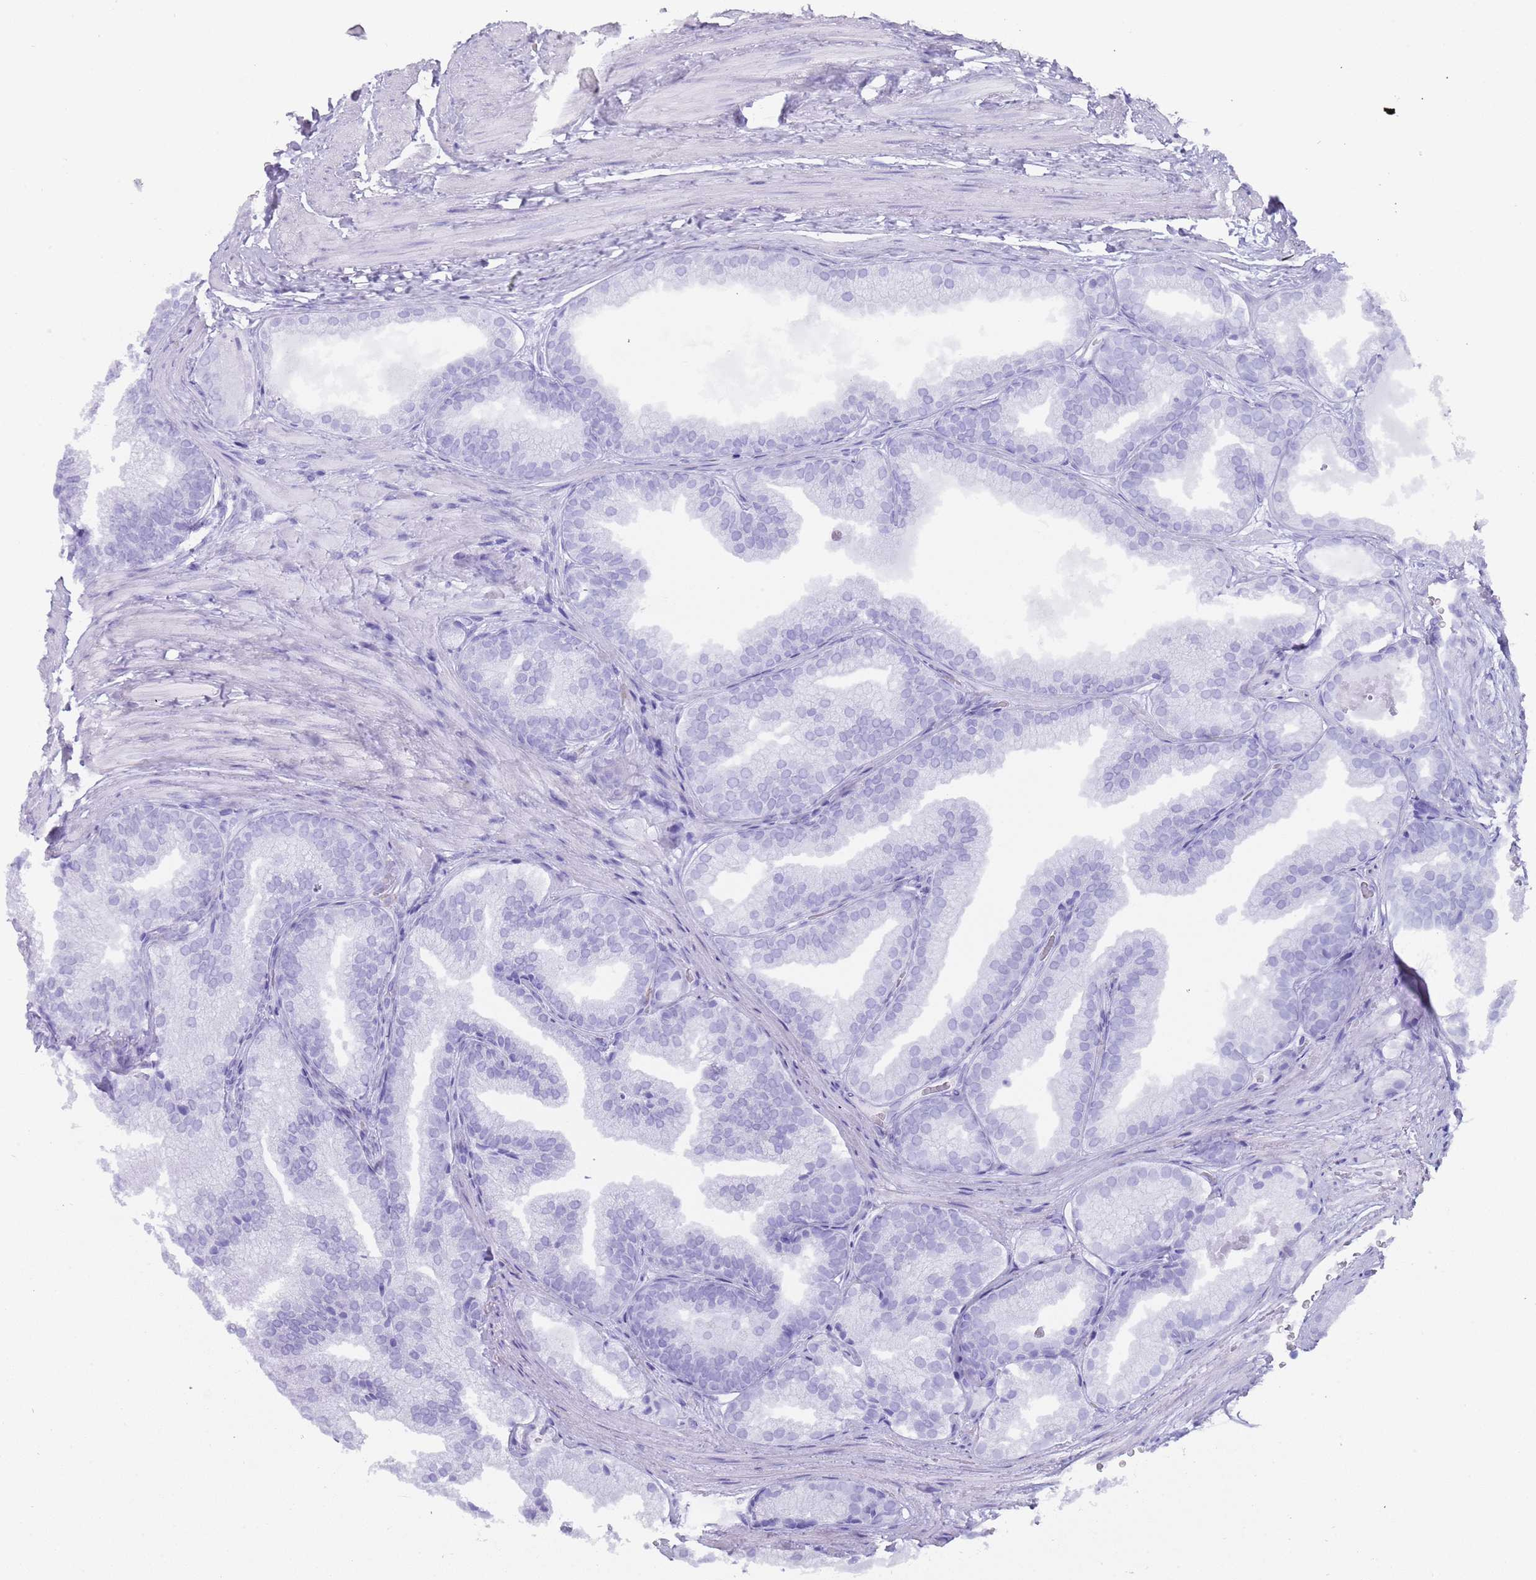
{"staining": {"intensity": "negative", "quantity": "none", "location": "none"}, "tissue": "prostate", "cell_type": "Glandular cells", "image_type": "normal", "snomed": [{"axis": "morphology", "description": "Normal tissue, NOS"}, {"axis": "topography", "description": "Prostate"}], "caption": "This is a photomicrograph of IHC staining of normal prostate, which shows no staining in glandular cells. Nuclei are stained in blue.", "gene": "MYADML2", "patient": {"sex": "male", "age": 76}}